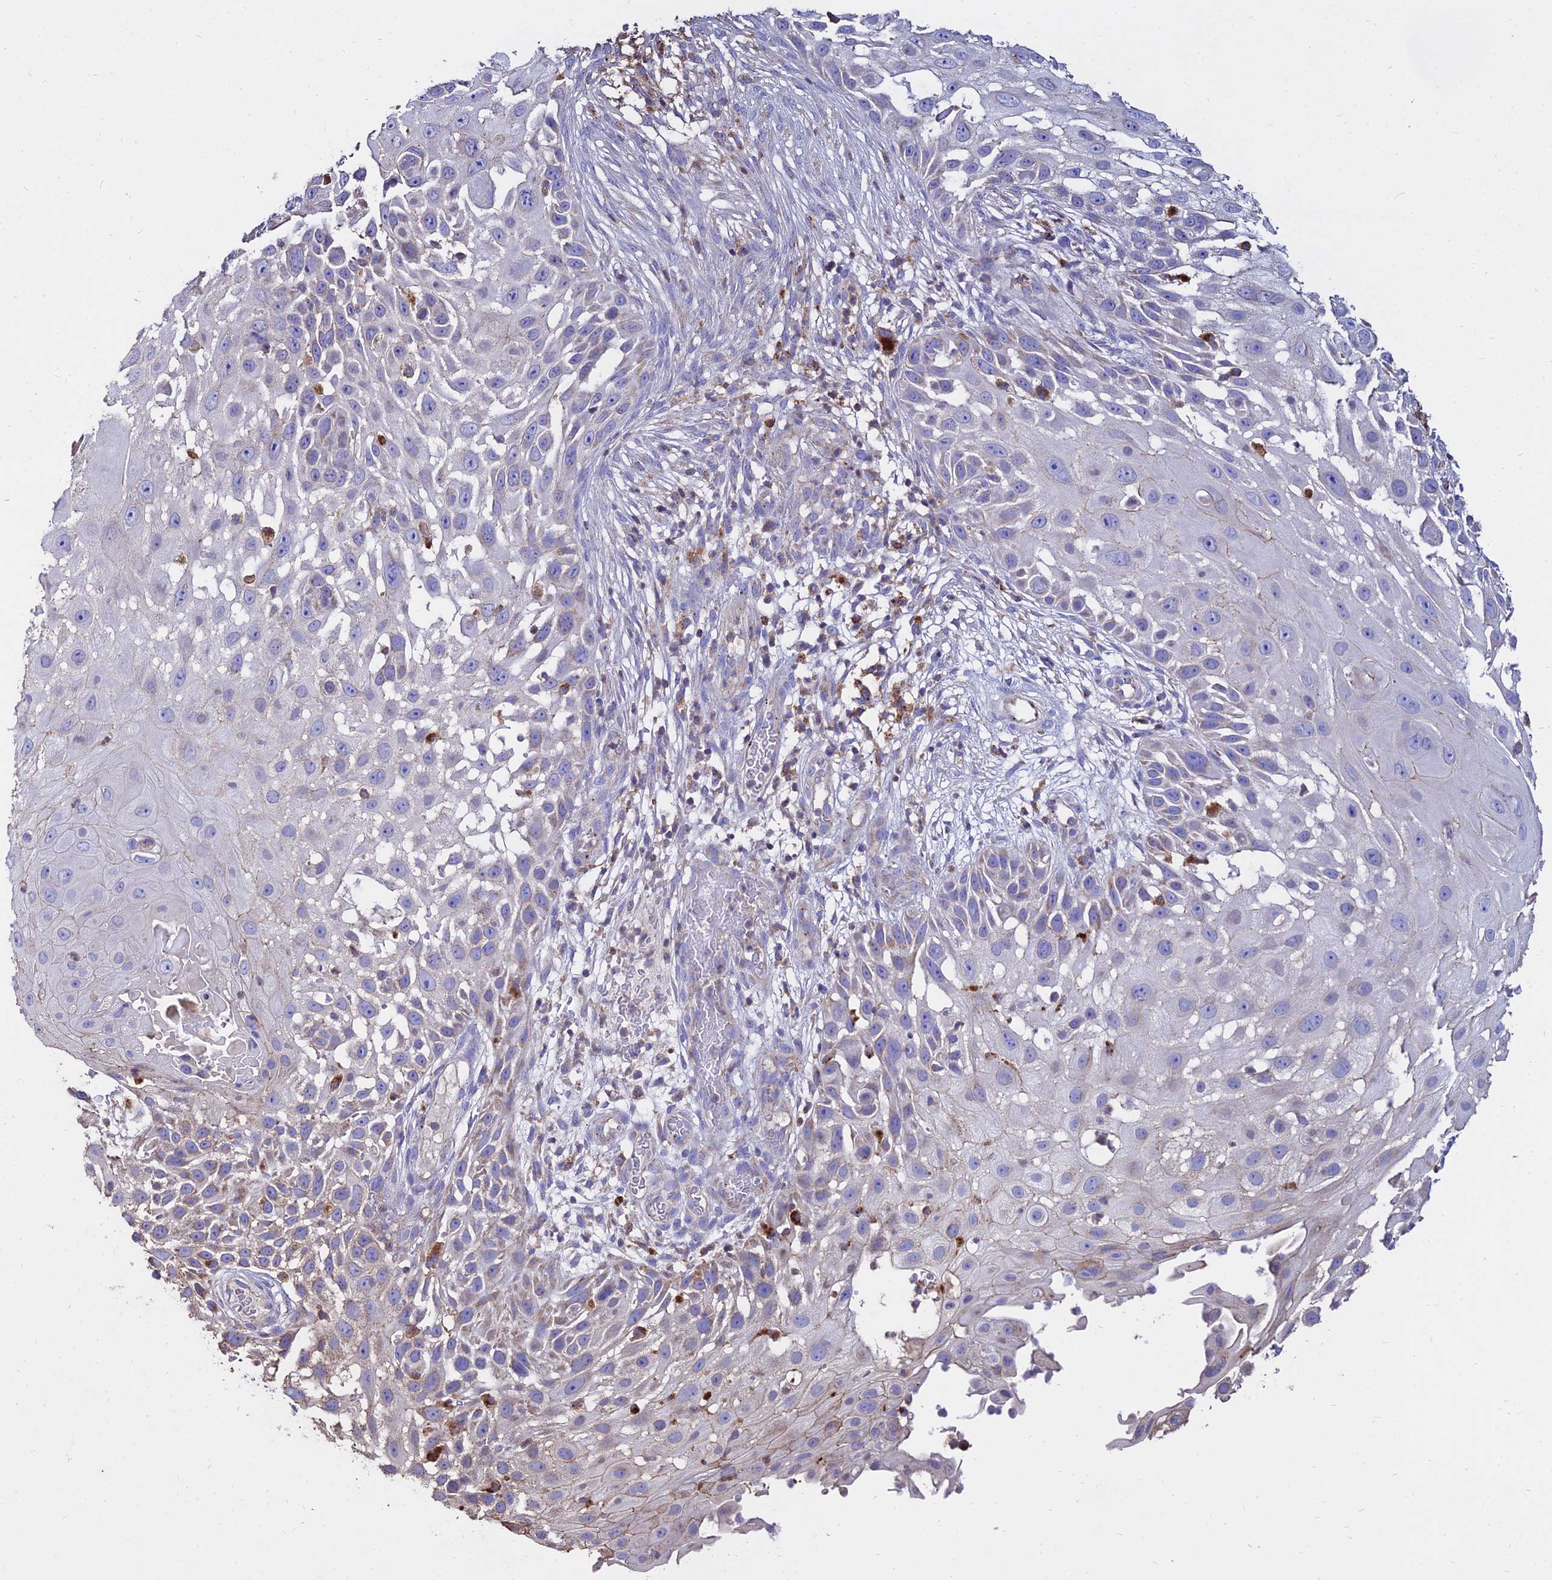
{"staining": {"intensity": "negative", "quantity": "none", "location": "none"}, "tissue": "skin cancer", "cell_type": "Tumor cells", "image_type": "cancer", "snomed": [{"axis": "morphology", "description": "Squamous cell carcinoma, NOS"}, {"axis": "topography", "description": "Skin"}], "caption": "High power microscopy micrograph of an immunohistochemistry histopathology image of skin cancer (squamous cell carcinoma), revealing no significant staining in tumor cells.", "gene": "PNLIPRP3", "patient": {"sex": "female", "age": 44}}